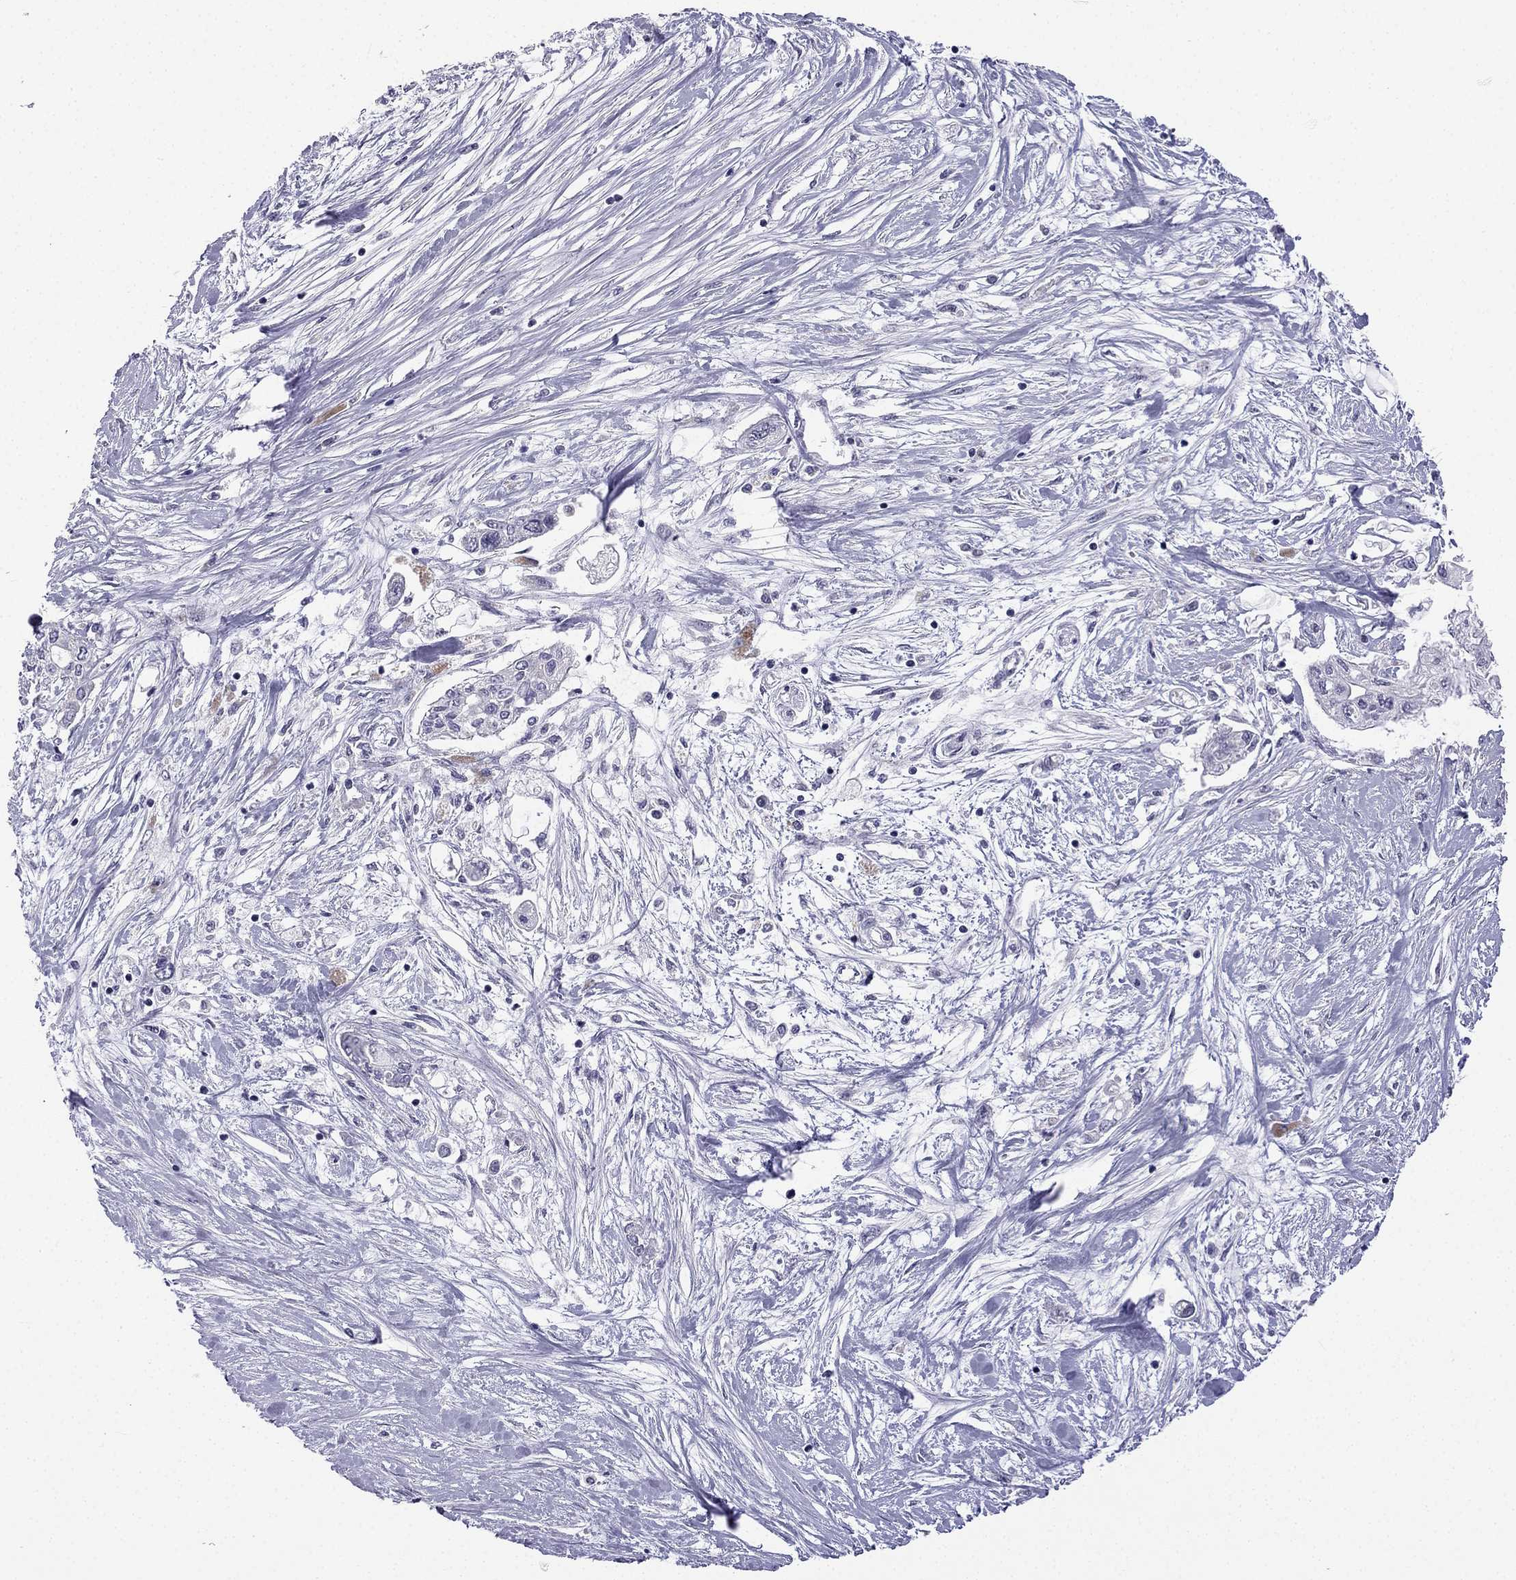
{"staining": {"intensity": "negative", "quantity": "none", "location": "none"}, "tissue": "pancreatic cancer", "cell_type": "Tumor cells", "image_type": "cancer", "snomed": [{"axis": "morphology", "description": "Adenocarcinoma, NOS"}, {"axis": "topography", "description": "Pancreas"}], "caption": "Adenocarcinoma (pancreatic) was stained to show a protein in brown. There is no significant staining in tumor cells.", "gene": "C5orf49", "patient": {"sex": "female", "age": 77}}